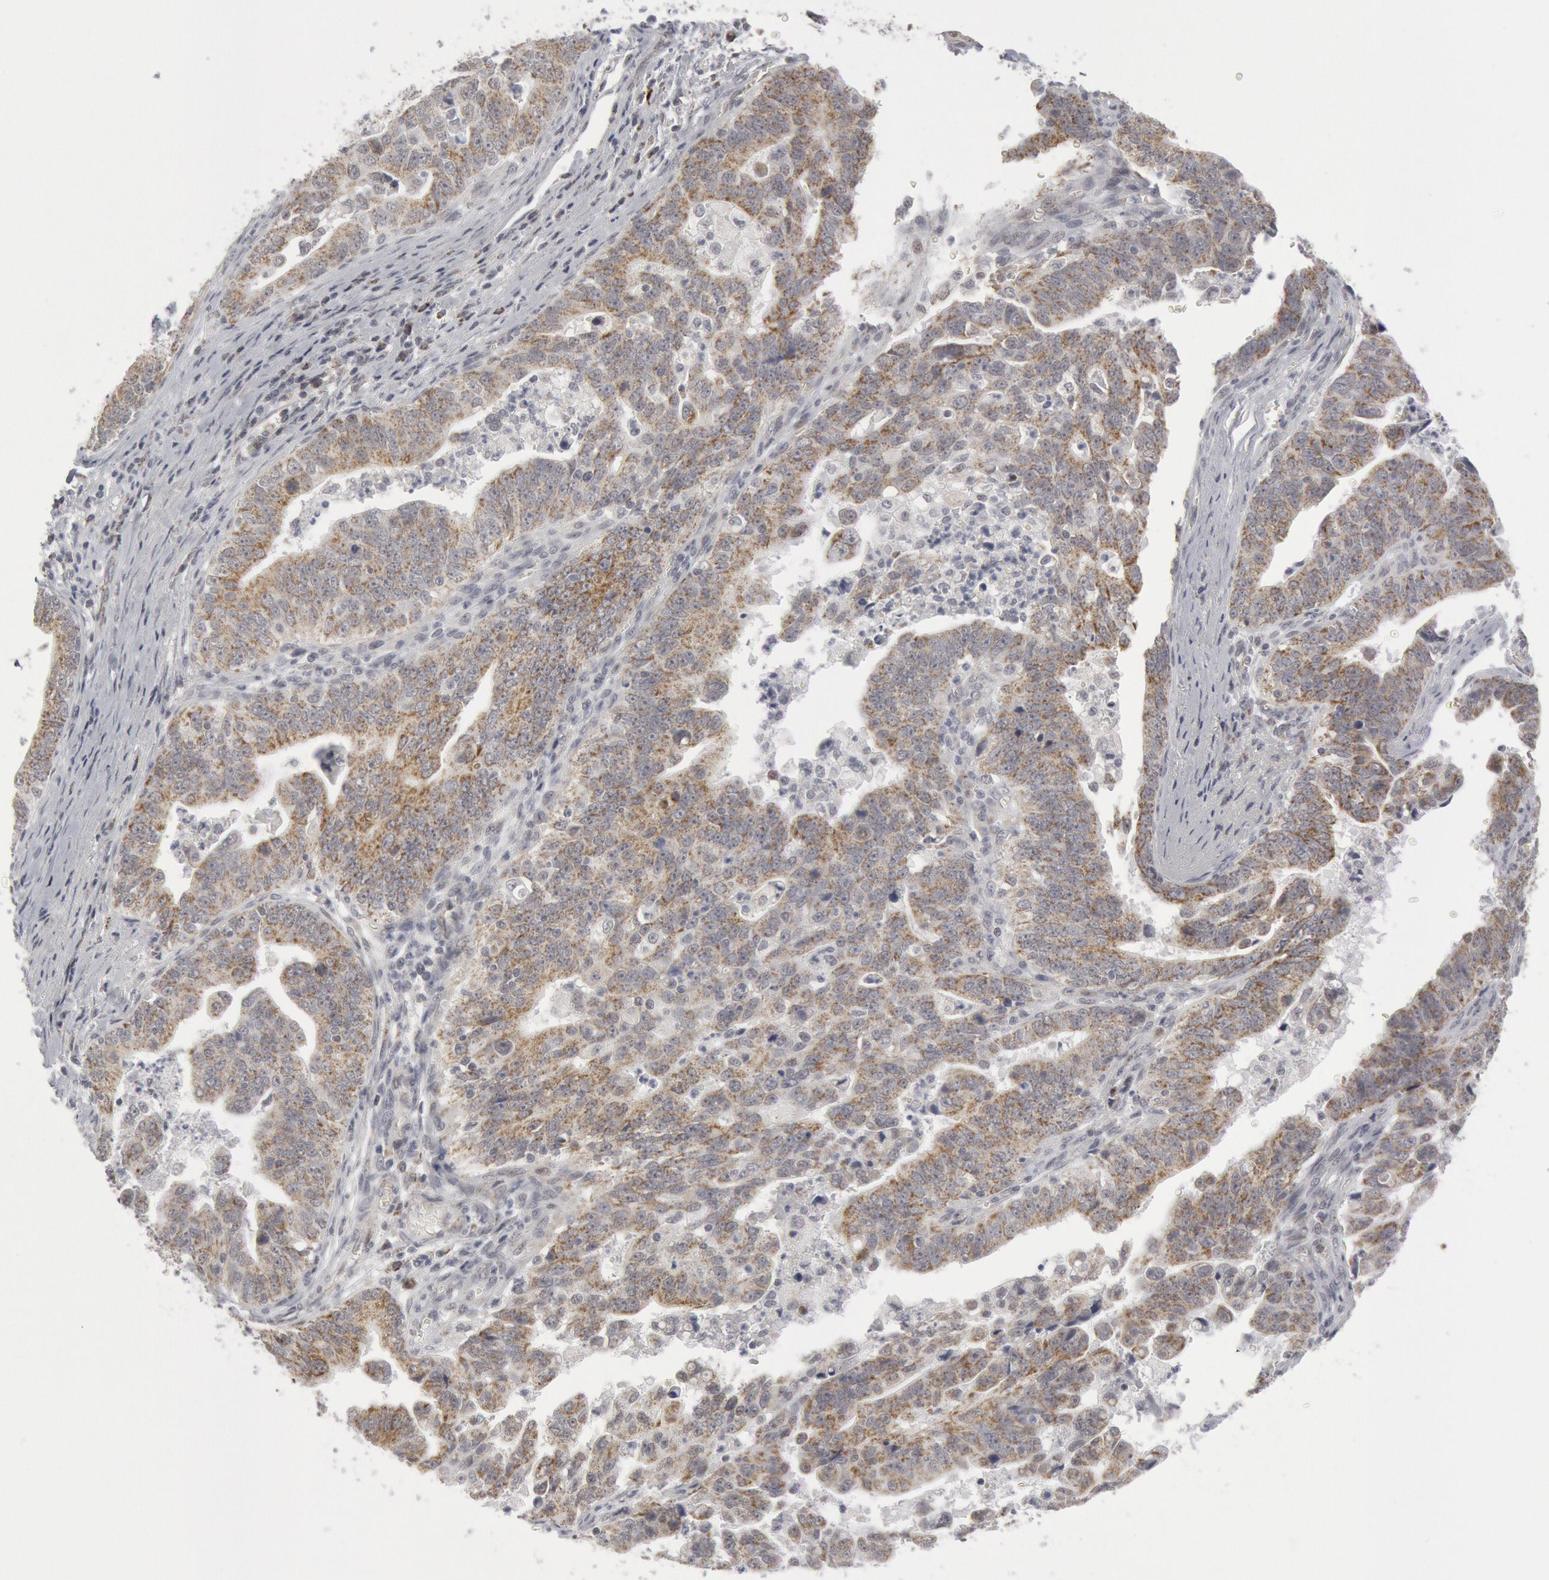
{"staining": {"intensity": "weak", "quantity": "25%-75%", "location": "cytoplasmic/membranous"}, "tissue": "stomach cancer", "cell_type": "Tumor cells", "image_type": "cancer", "snomed": [{"axis": "morphology", "description": "Adenocarcinoma, NOS"}, {"axis": "topography", "description": "Stomach, upper"}], "caption": "Immunohistochemical staining of human stomach adenocarcinoma displays weak cytoplasmic/membranous protein staining in approximately 25%-75% of tumor cells.", "gene": "CASP9", "patient": {"sex": "female", "age": 50}}